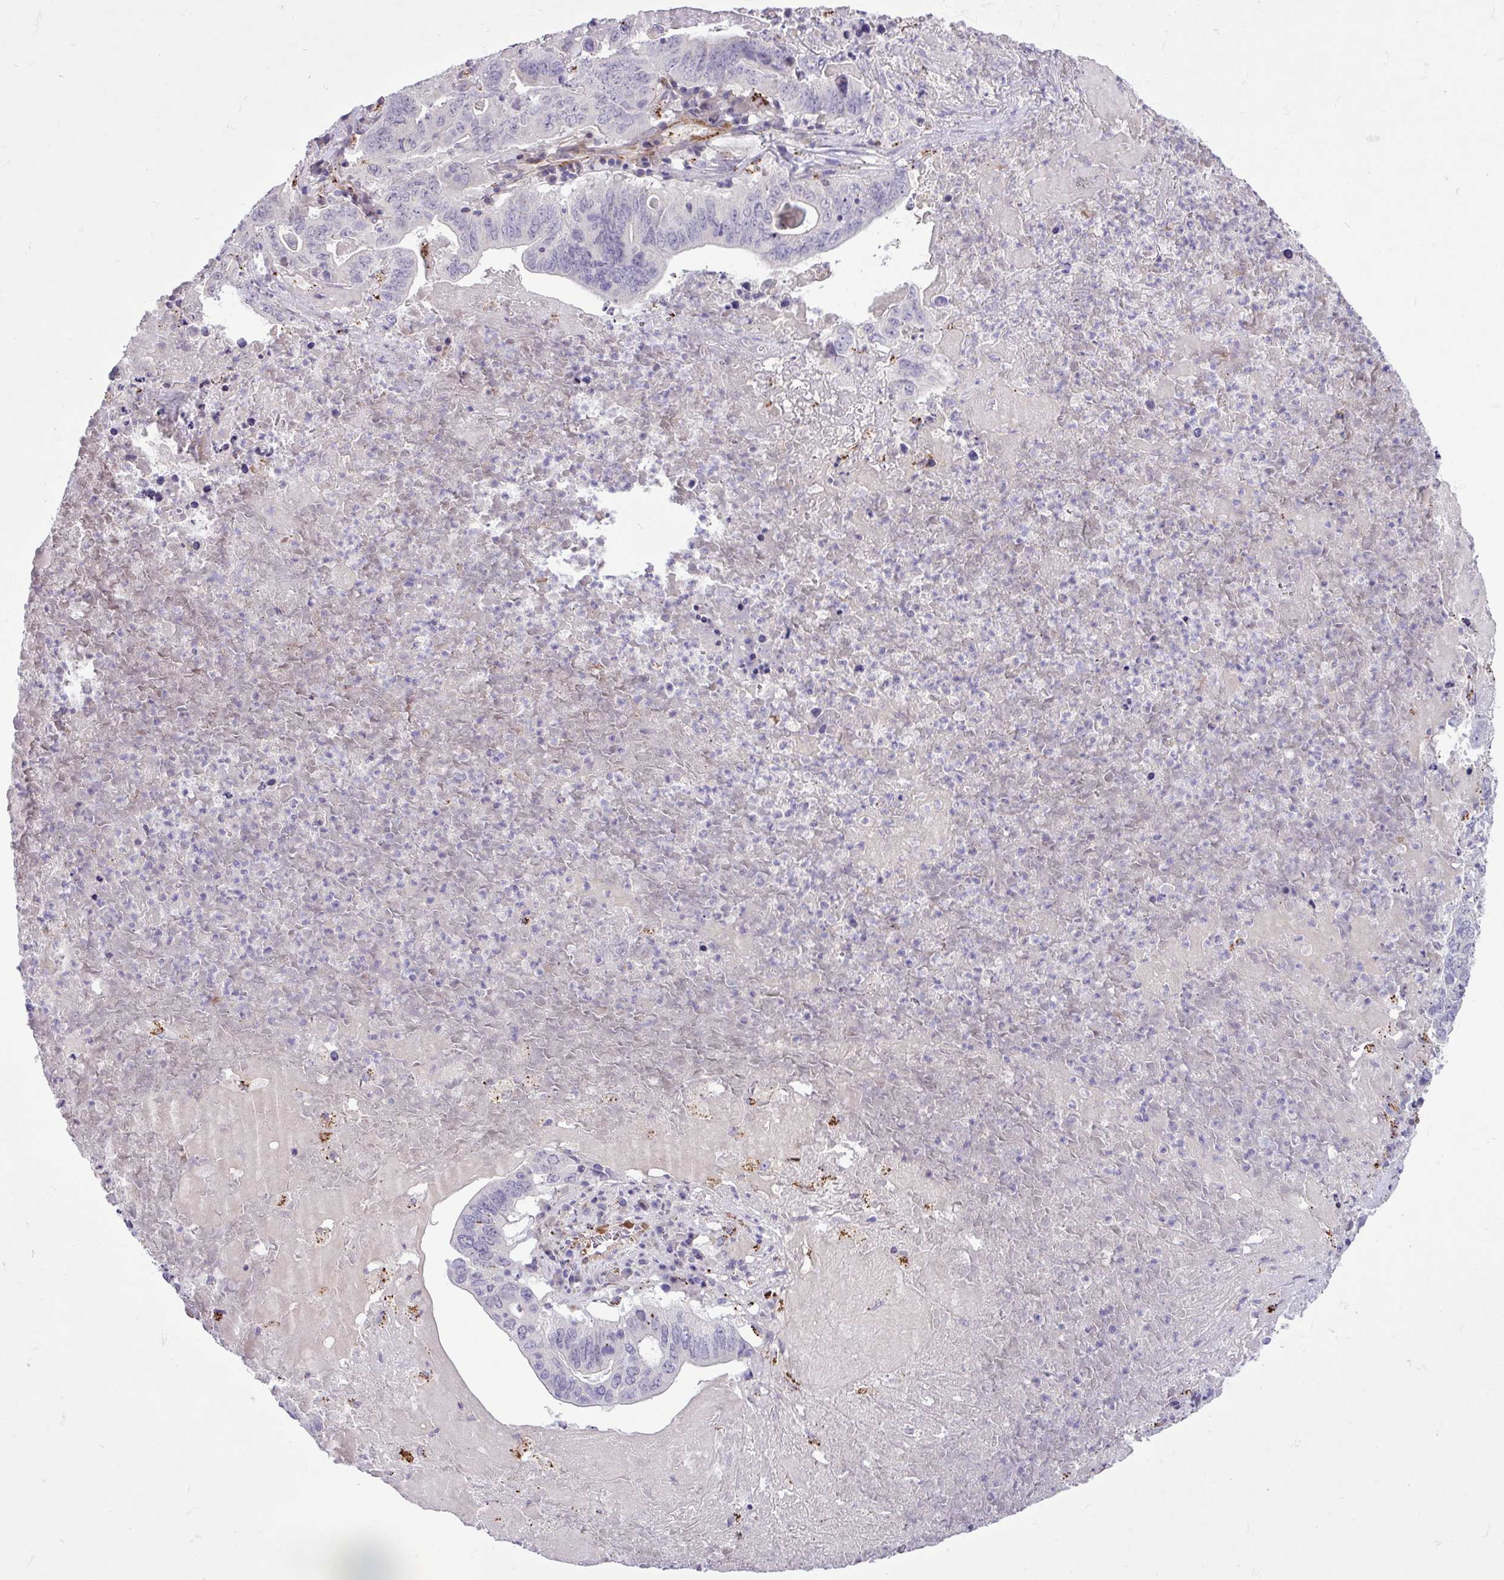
{"staining": {"intensity": "negative", "quantity": "none", "location": "none"}, "tissue": "lung cancer", "cell_type": "Tumor cells", "image_type": "cancer", "snomed": [{"axis": "morphology", "description": "Adenocarcinoma, NOS"}, {"axis": "topography", "description": "Lung"}], "caption": "Protein analysis of lung adenocarcinoma shows no significant positivity in tumor cells.", "gene": "CD248", "patient": {"sex": "female", "age": 60}}